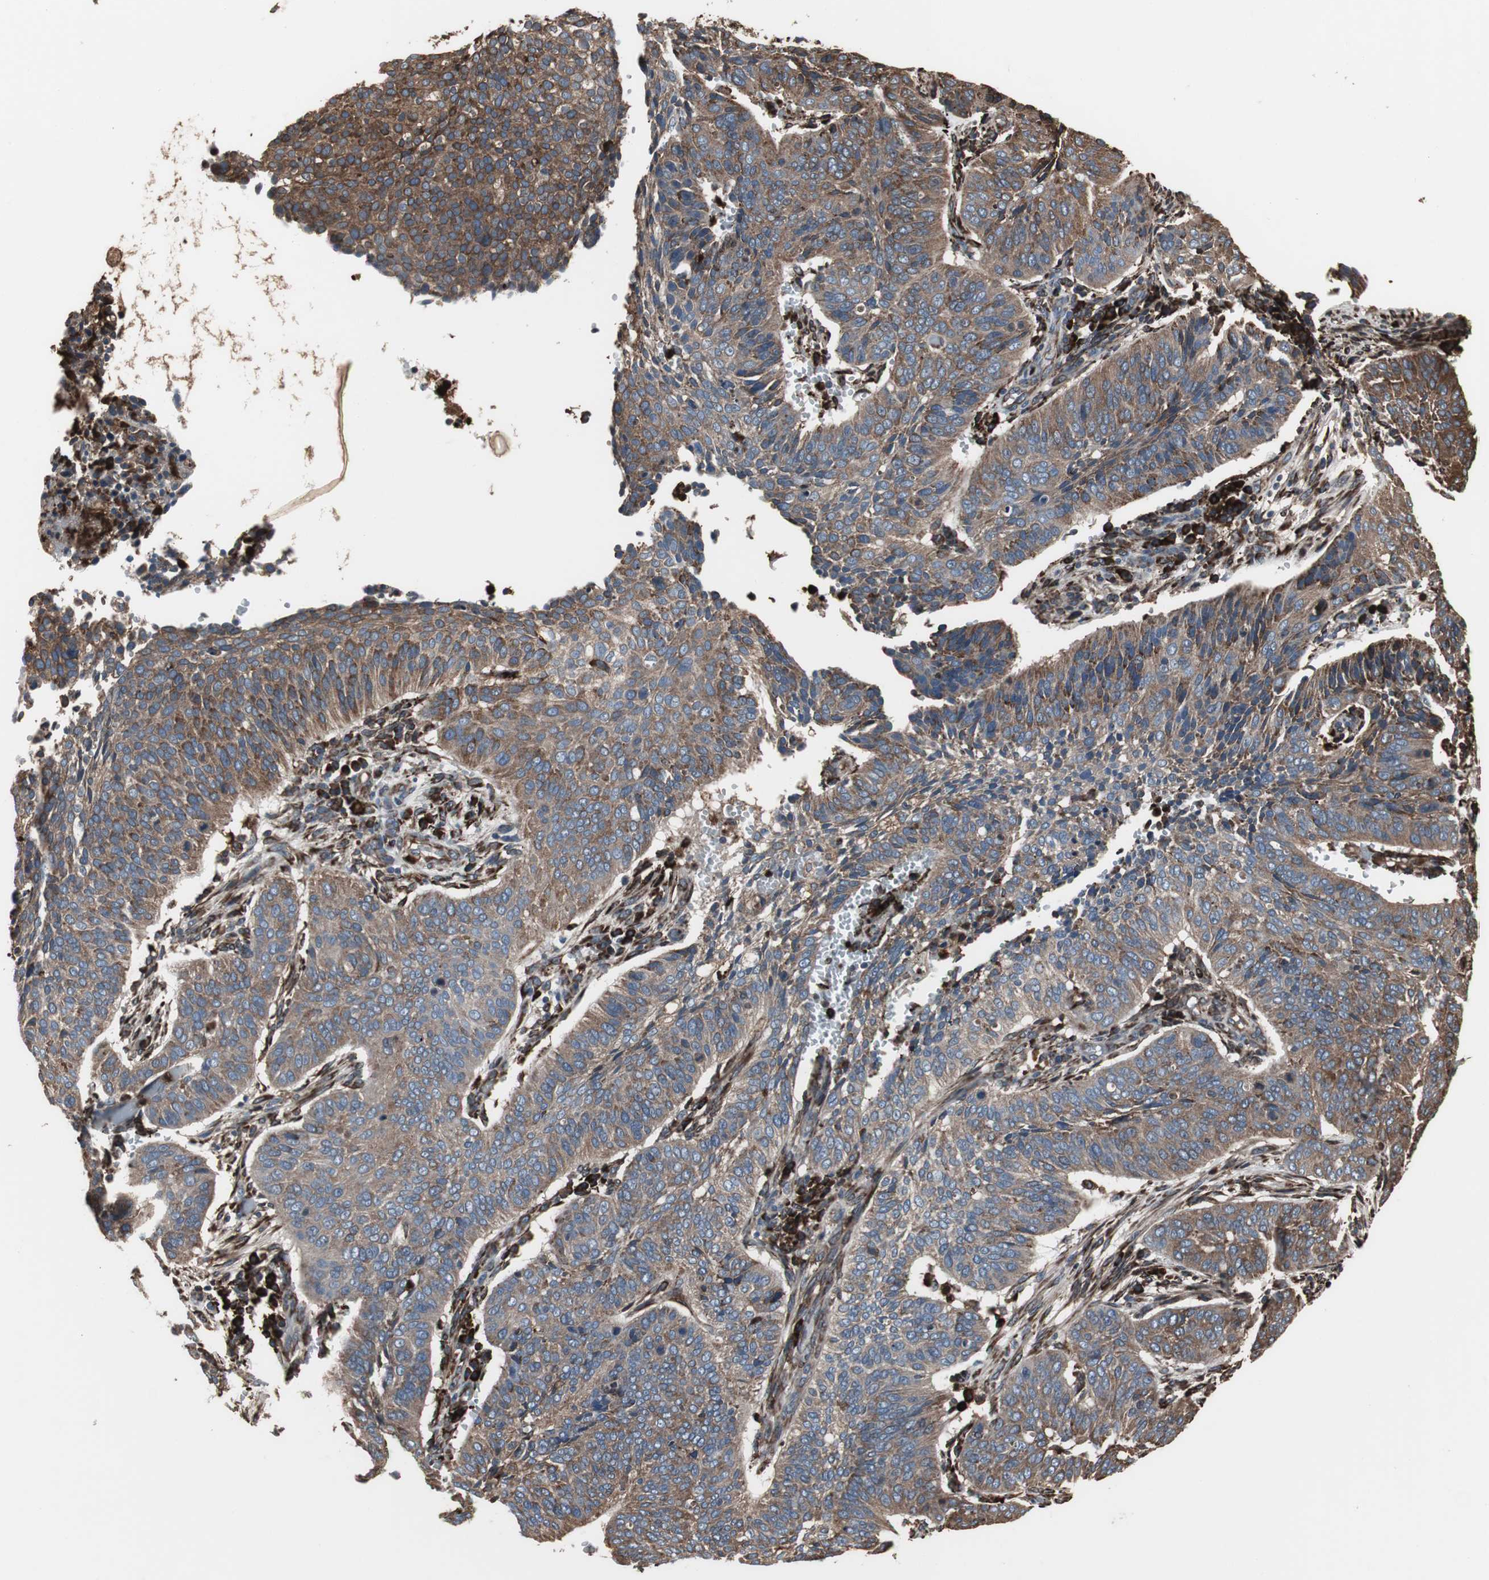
{"staining": {"intensity": "moderate", "quantity": ">75%", "location": "cytoplasmic/membranous"}, "tissue": "cervical cancer", "cell_type": "Tumor cells", "image_type": "cancer", "snomed": [{"axis": "morphology", "description": "Squamous cell carcinoma, NOS"}, {"axis": "topography", "description": "Cervix"}], "caption": "Brown immunohistochemical staining in human squamous cell carcinoma (cervical) displays moderate cytoplasmic/membranous expression in about >75% of tumor cells.", "gene": "CALU", "patient": {"sex": "female", "age": 39}}